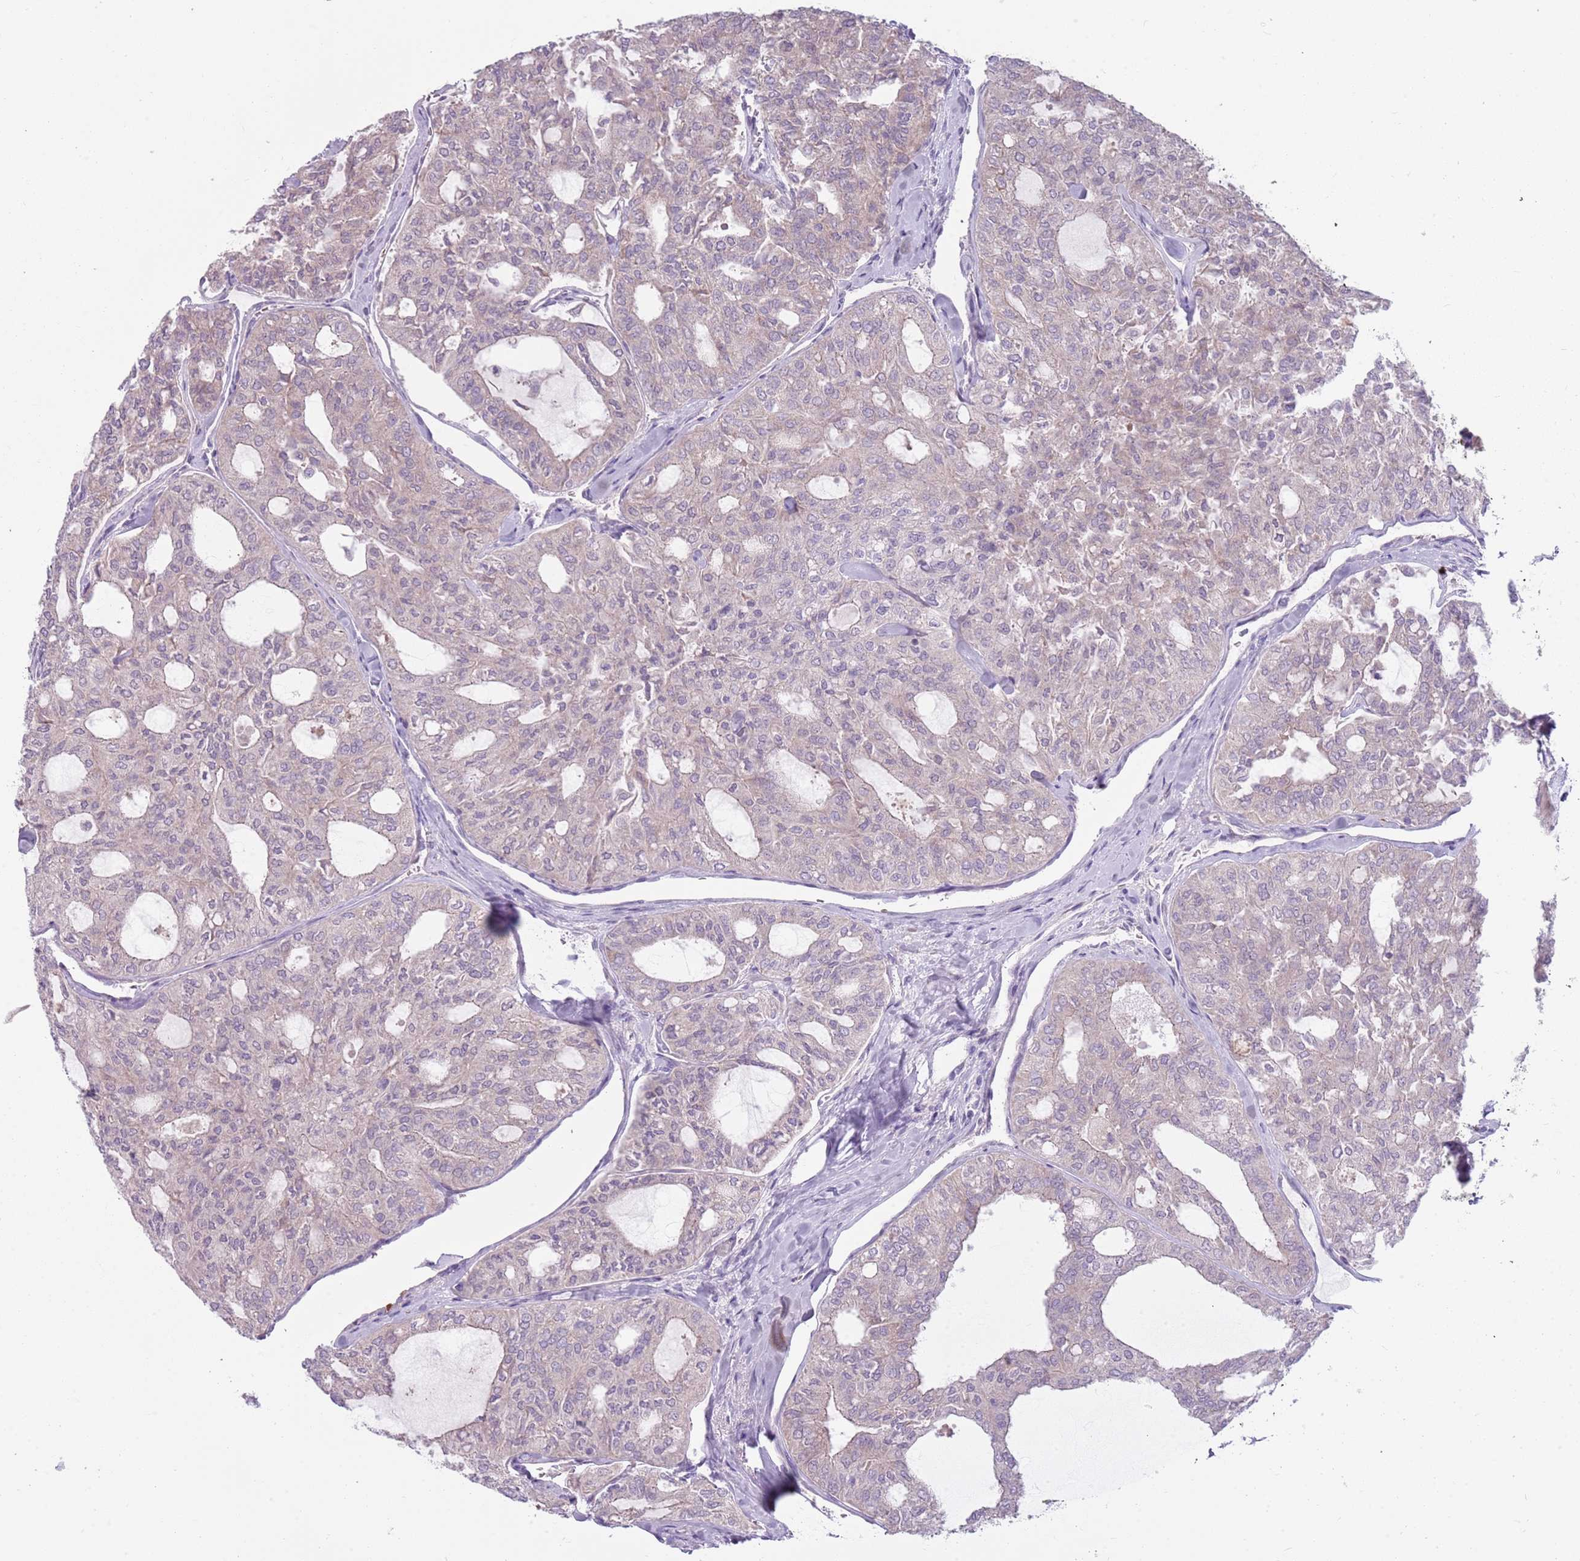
{"staining": {"intensity": "weak", "quantity": "<25%", "location": "cytoplasmic/membranous"}, "tissue": "thyroid cancer", "cell_type": "Tumor cells", "image_type": "cancer", "snomed": [{"axis": "morphology", "description": "Follicular adenoma carcinoma, NOS"}, {"axis": "topography", "description": "Thyroid gland"}], "caption": "Photomicrograph shows no protein staining in tumor cells of thyroid cancer (follicular adenoma carcinoma) tissue. (Immunohistochemistry (ihc), brightfield microscopy, high magnification).", "gene": "HSPA14", "patient": {"sex": "male", "age": 75}}